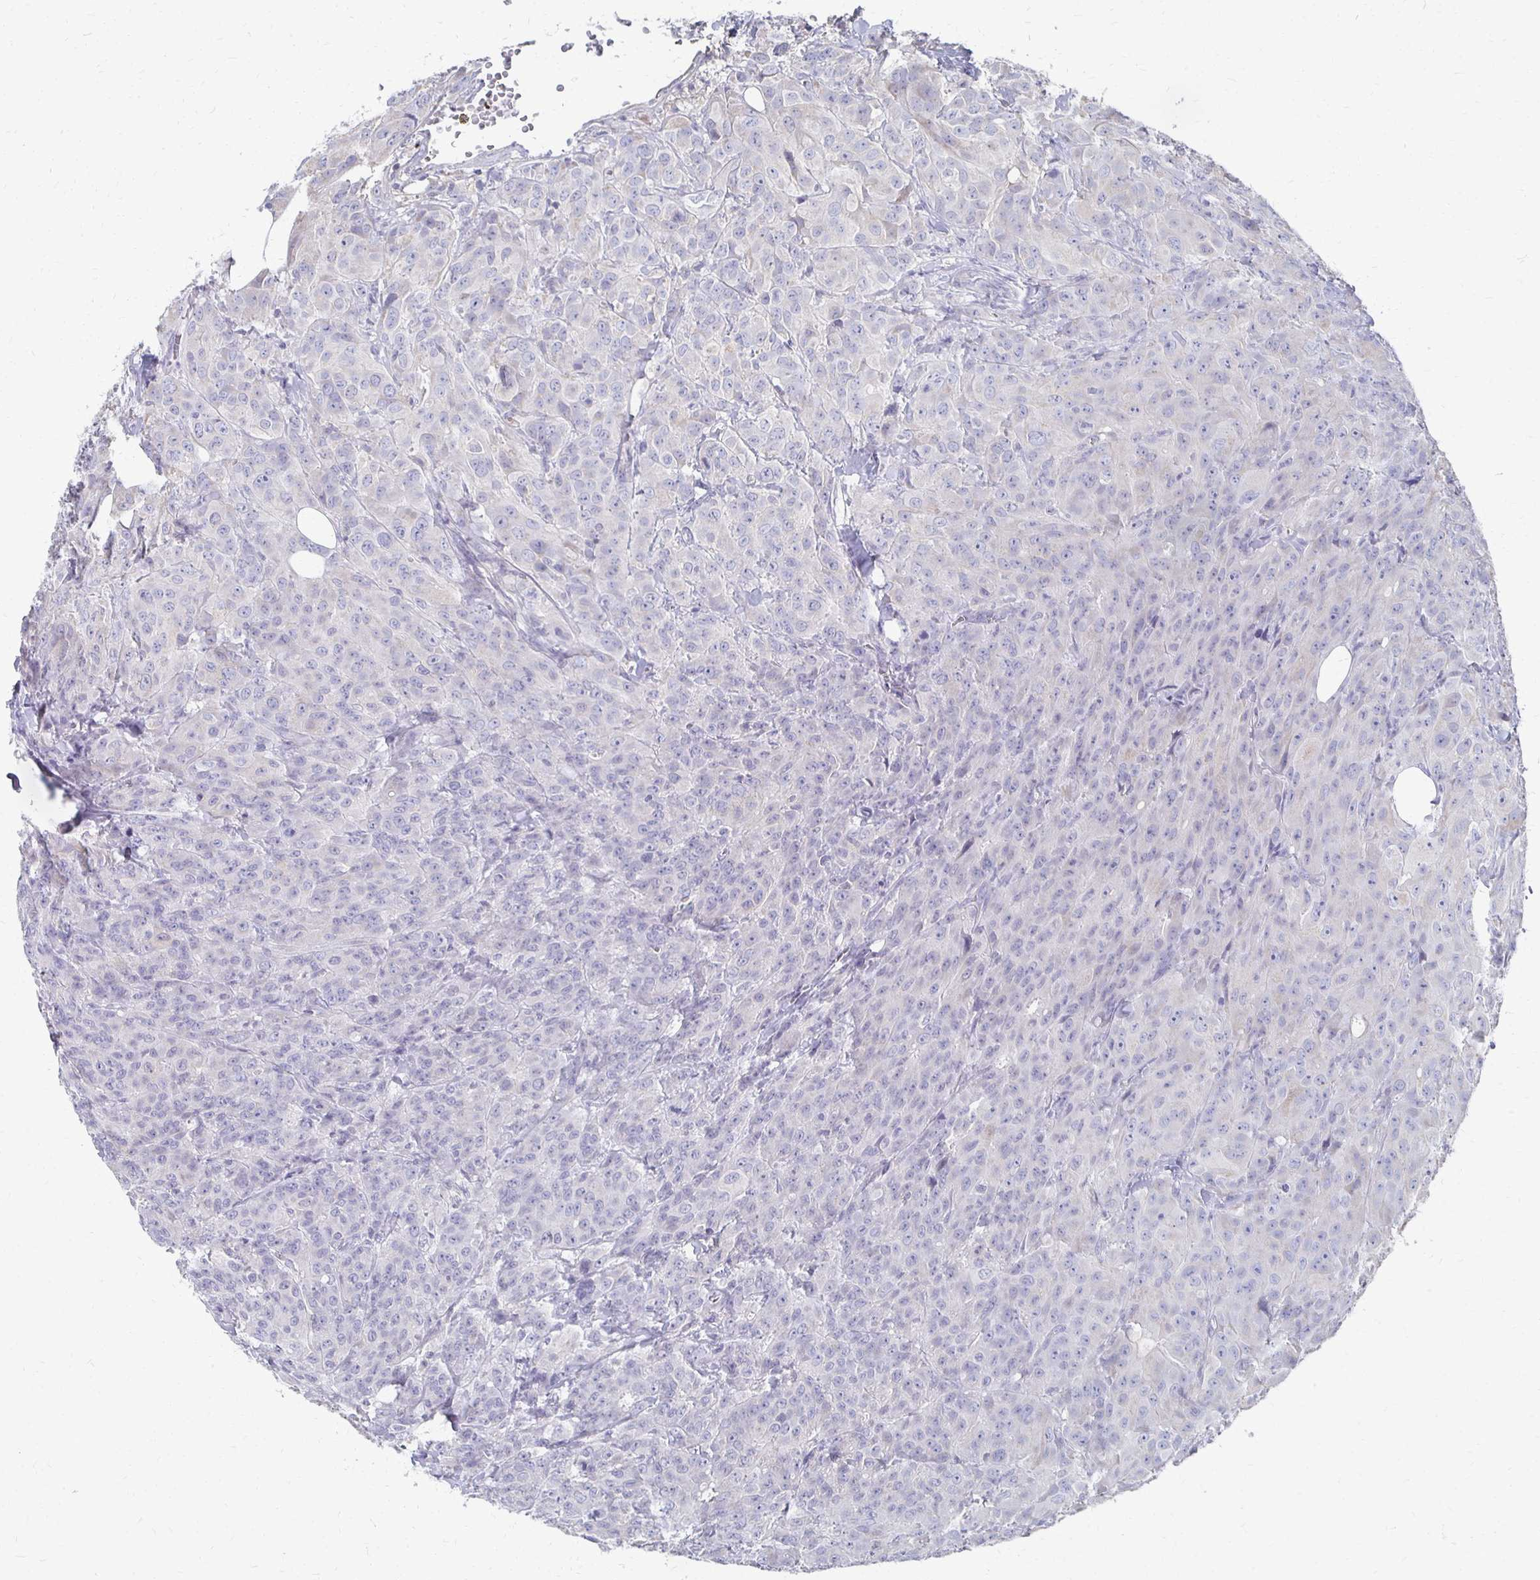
{"staining": {"intensity": "negative", "quantity": "none", "location": "none"}, "tissue": "breast cancer", "cell_type": "Tumor cells", "image_type": "cancer", "snomed": [{"axis": "morphology", "description": "Normal tissue, NOS"}, {"axis": "morphology", "description": "Duct carcinoma"}, {"axis": "topography", "description": "Breast"}], "caption": "Breast infiltrating ductal carcinoma was stained to show a protein in brown. There is no significant positivity in tumor cells.", "gene": "SYCP3", "patient": {"sex": "female", "age": 43}}